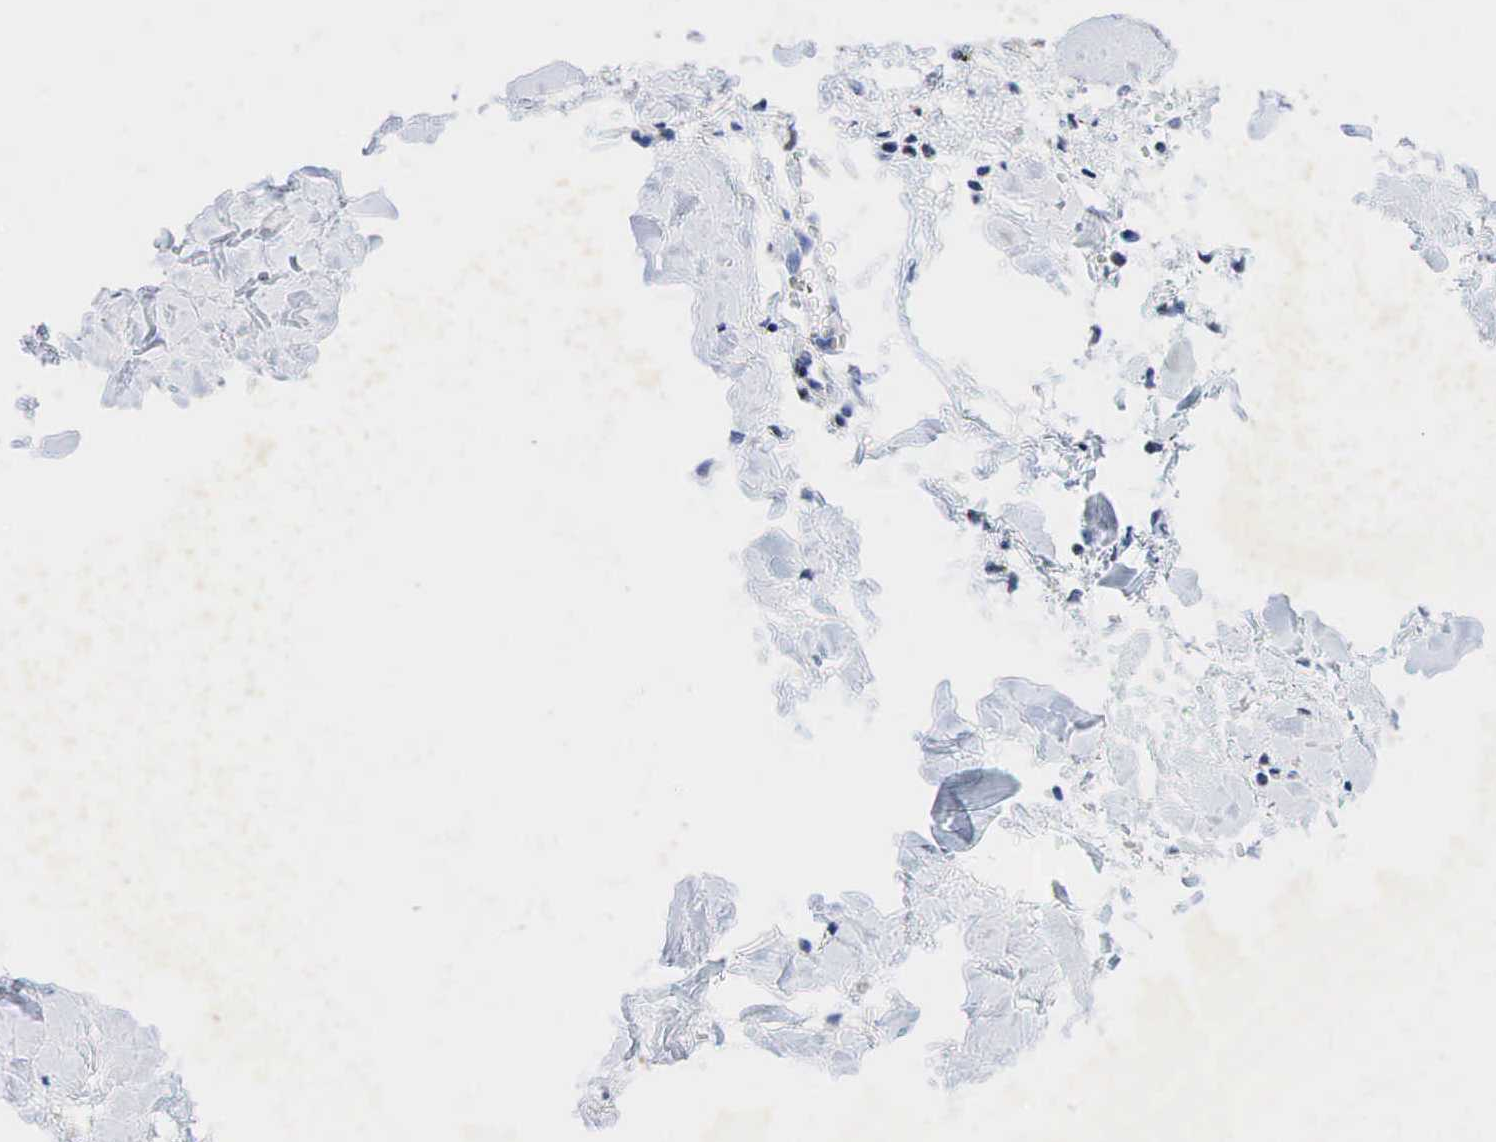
{"staining": {"intensity": "weak", "quantity": "25%-75%", "location": "cytoplasmic/membranous"}, "tissue": "head and neck cancer", "cell_type": "Tumor cells", "image_type": "cancer", "snomed": [{"axis": "morphology", "description": "Squamous cell carcinoma, NOS"}, {"axis": "topography", "description": "Salivary gland"}, {"axis": "topography", "description": "Head-Neck"}], "caption": "Tumor cells exhibit weak cytoplasmic/membranous positivity in about 25%-75% of cells in head and neck cancer (squamous cell carcinoma).", "gene": "SYP", "patient": {"sex": "male", "age": 70}}